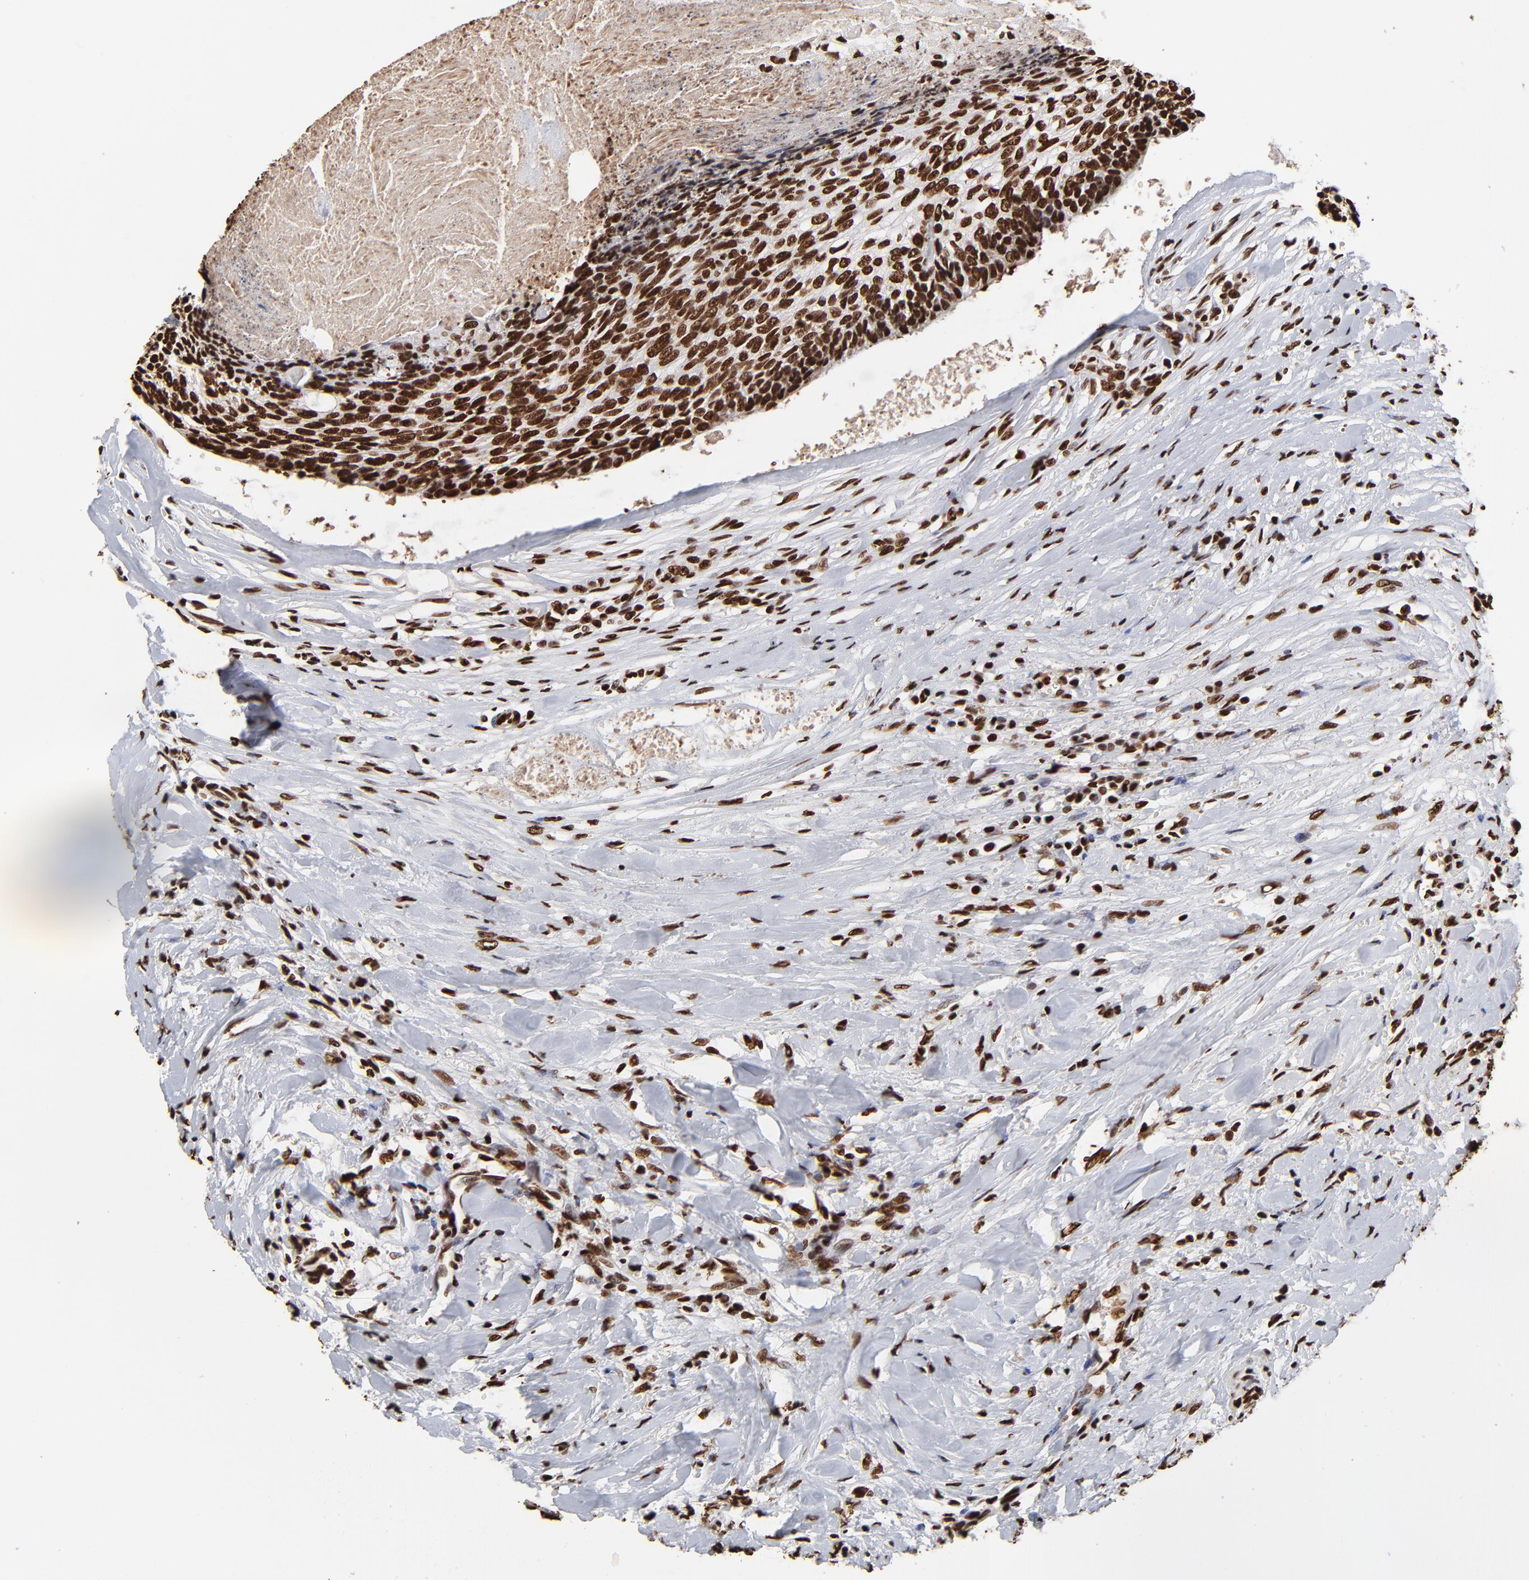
{"staining": {"intensity": "strong", "quantity": ">75%", "location": "nuclear"}, "tissue": "head and neck cancer", "cell_type": "Tumor cells", "image_type": "cancer", "snomed": [{"axis": "morphology", "description": "Squamous cell carcinoma, NOS"}, {"axis": "topography", "description": "Salivary gland"}, {"axis": "topography", "description": "Head-Neck"}], "caption": "About >75% of tumor cells in human head and neck cancer demonstrate strong nuclear protein expression as visualized by brown immunohistochemical staining.", "gene": "ZNF544", "patient": {"sex": "male", "age": 70}}